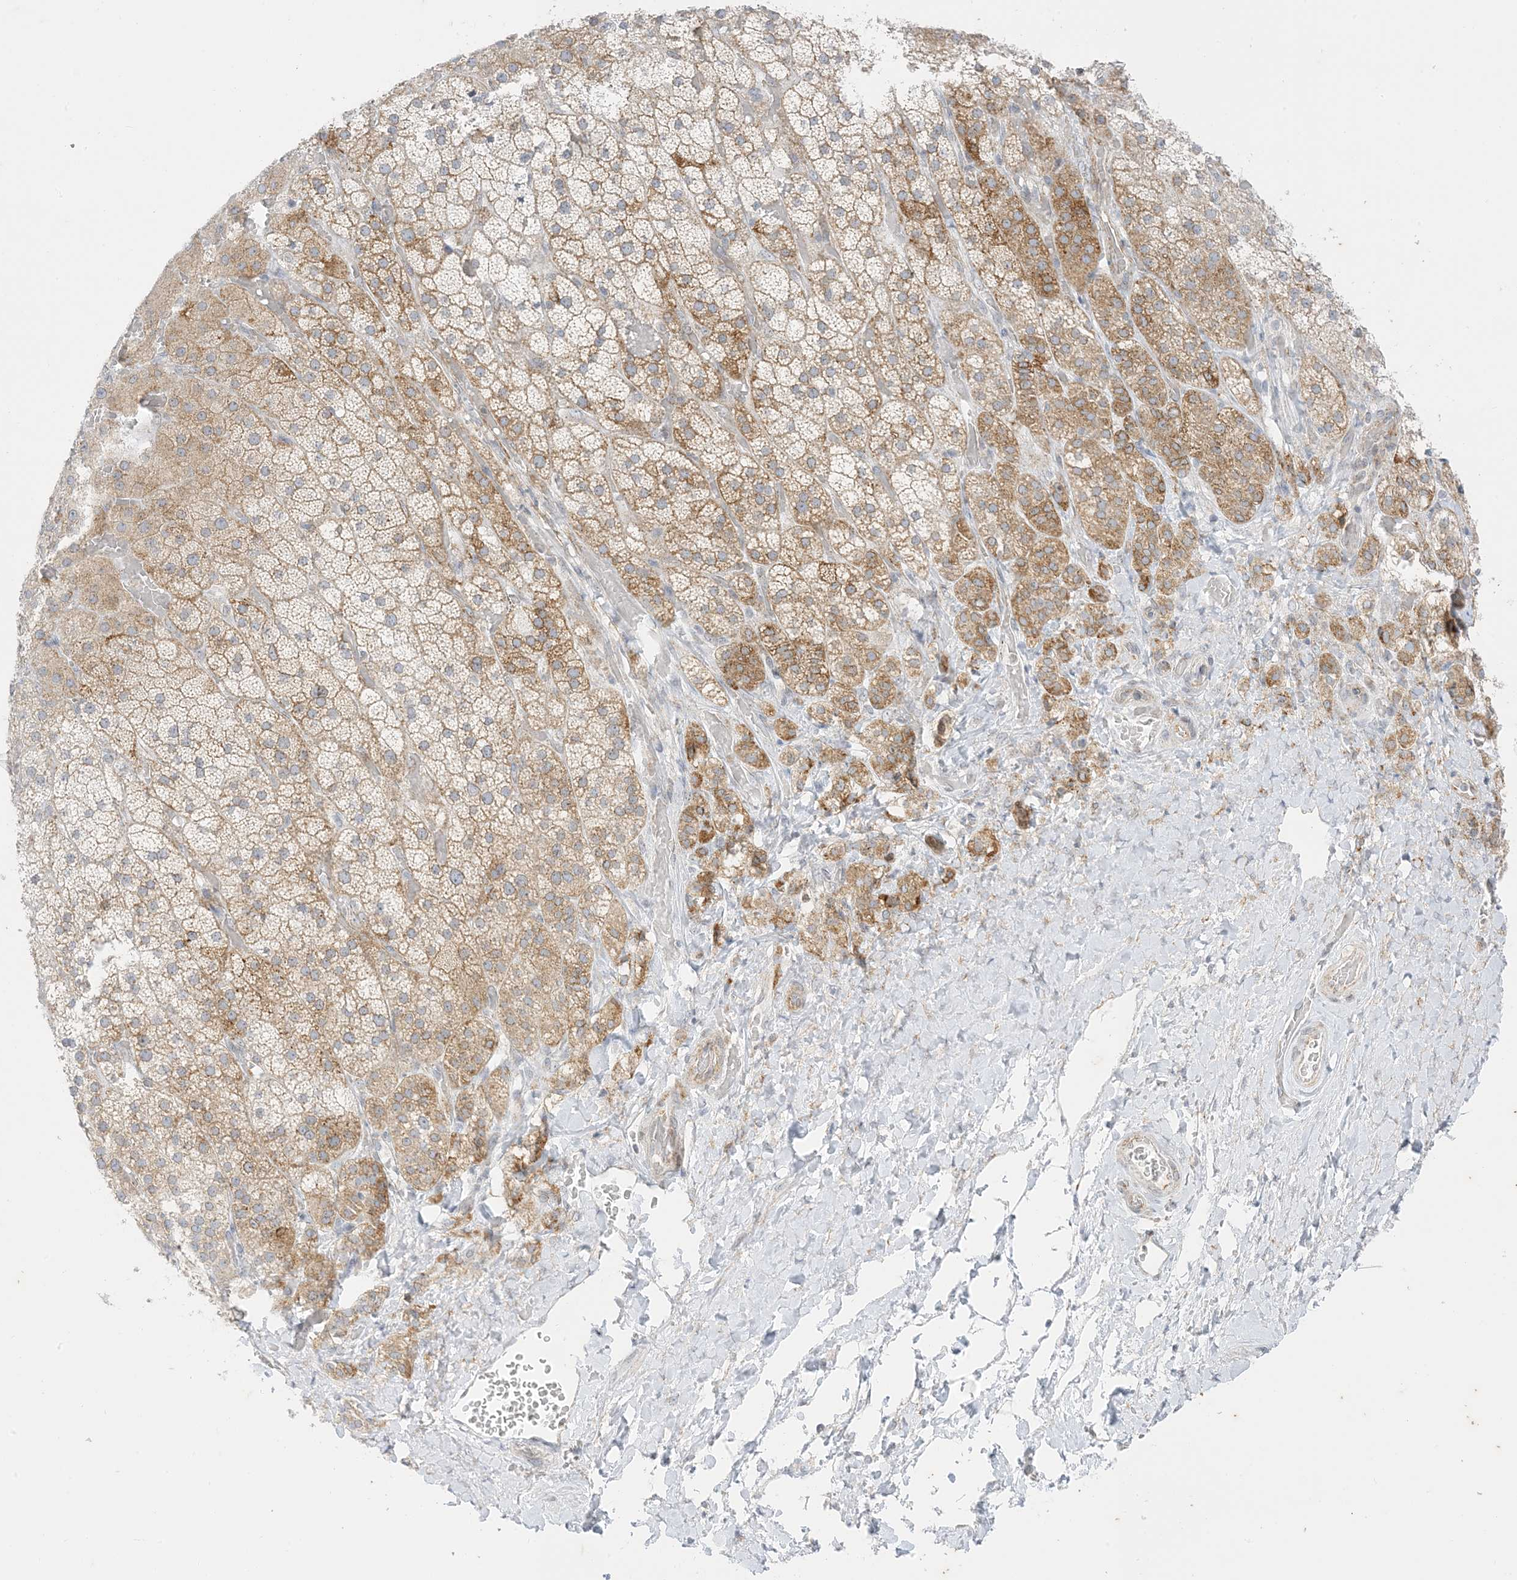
{"staining": {"intensity": "moderate", "quantity": ">75%", "location": "cytoplasmic/membranous"}, "tissue": "adrenal gland", "cell_type": "Glandular cells", "image_type": "normal", "snomed": [{"axis": "morphology", "description": "Normal tissue, NOS"}, {"axis": "topography", "description": "Adrenal gland"}], "caption": "Approximately >75% of glandular cells in benign human adrenal gland display moderate cytoplasmic/membranous protein positivity as visualized by brown immunohistochemical staining.", "gene": "RAC1", "patient": {"sex": "male", "age": 57}}